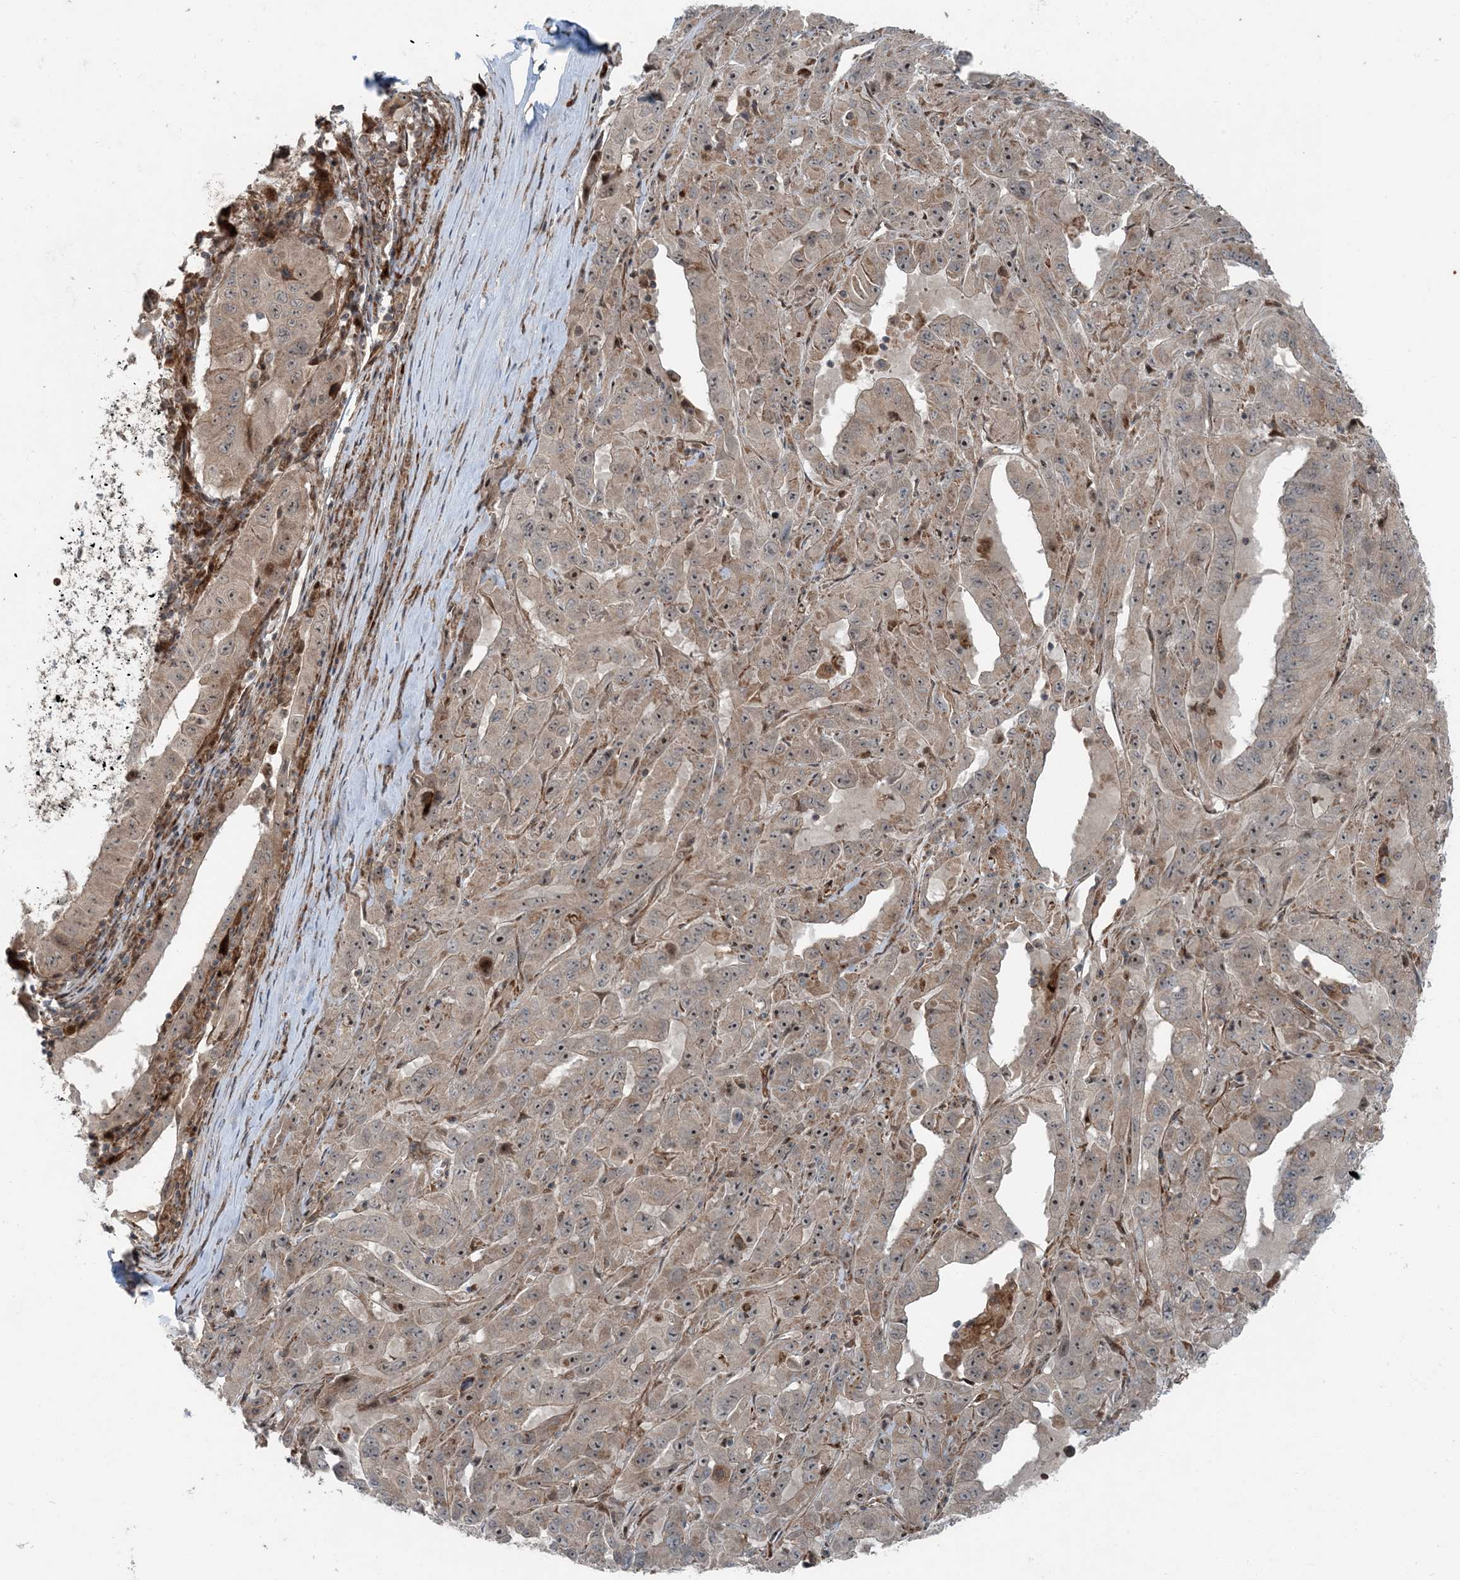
{"staining": {"intensity": "weak", "quantity": "25%-75%", "location": "cytoplasmic/membranous"}, "tissue": "pancreatic cancer", "cell_type": "Tumor cells", "image_type": "cancer", "snomed": [{"axis": "morphology", "description": "Adenocarcinoma, NOS"}, {"axis": "topography", "description": "Pancreas"}], "caption": "Immunohistochemistry (IHC) (DAB (3,3'-diaminobenzidine)) staining of pancreatic cancer (adenocarcinoma) displays weak cytoplasmic/membranous protein positivity in about 25%-75% of tumor cells.", "gene": "EDEM2", "patient": {"sex": "male", "age": 63}}